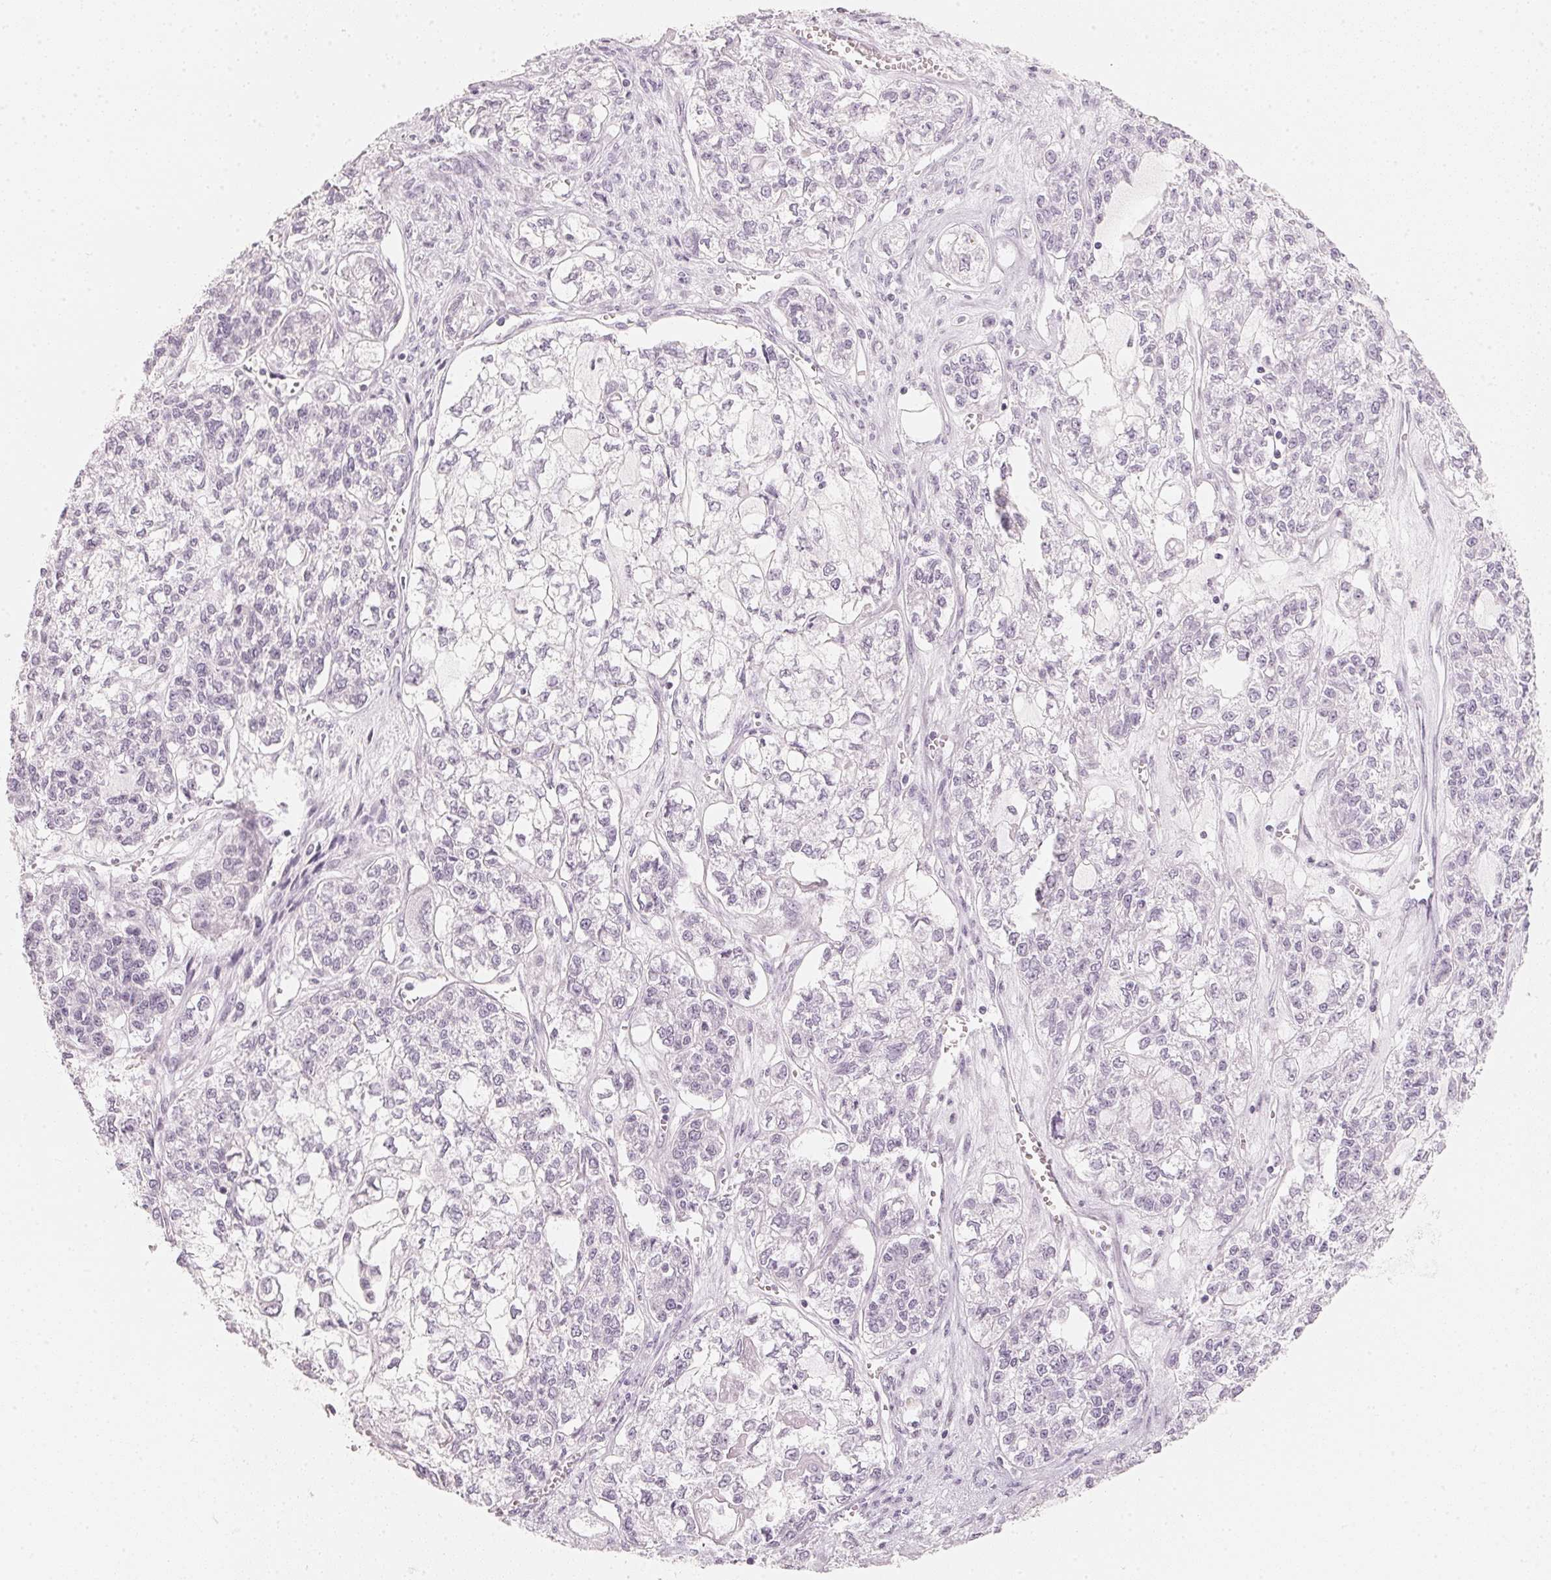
{"staining": {"intensity": "negative", "quantity": "none", "location": "none"}, "tissue": "ovarian cancer", "cell_type": "Tumor cells", "image_type": "cancer", "snomed": [{"axis": "morphology", "description": "Carcinoma, endometroid"}, {"axis": "topography", "description": "Ovary"}], "caption": "DAB (3,3'-diaminobenzidine) immunohistochemical staining of human ovarian cancer shows no significant expression in tumor cells.", "gene": "SLC22A8", "patient": {"sex": "female", "age": 64}}